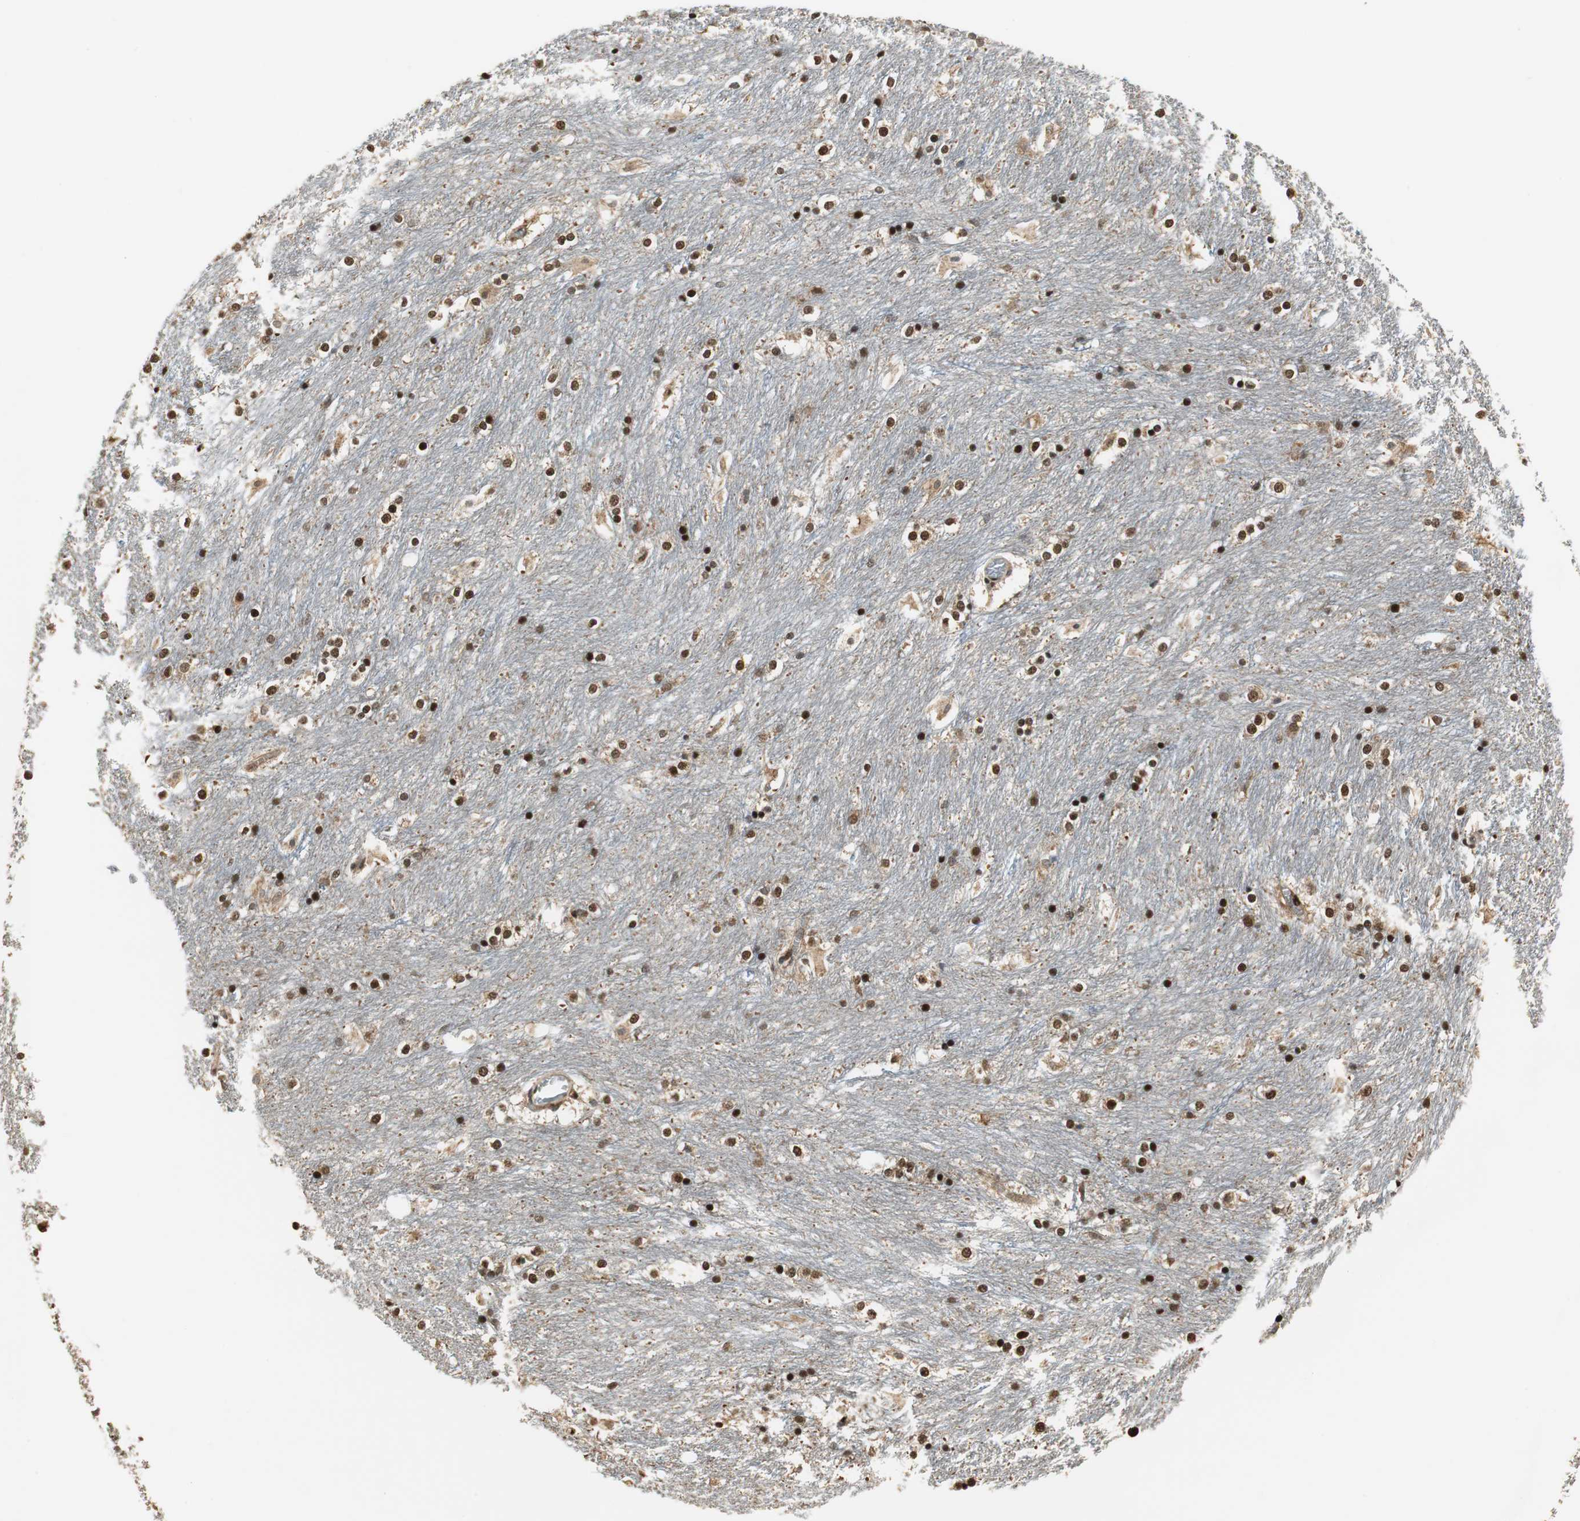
{"staining": {"intensity": "strong", "quantity": ">75%", "location": "cytoplasmic/membranous,nuclear"}, "tissue": "caudate", "cell_type": "Glial cells", "image_type": "normal", "snomed": [{"axis": "morphology", "description": "Normal tissue, NOS"}, {"axis": "topography", "description": "Lateral ventricle wall"}], "caption": "Immunohistochemical staining of normal human caudate exhibits strong cytoplasmic/membranous,nuclear protein expression in about >75% of glial cells.", "gene": "CCT5", "patient": {"sex": "female", "age": 19}}